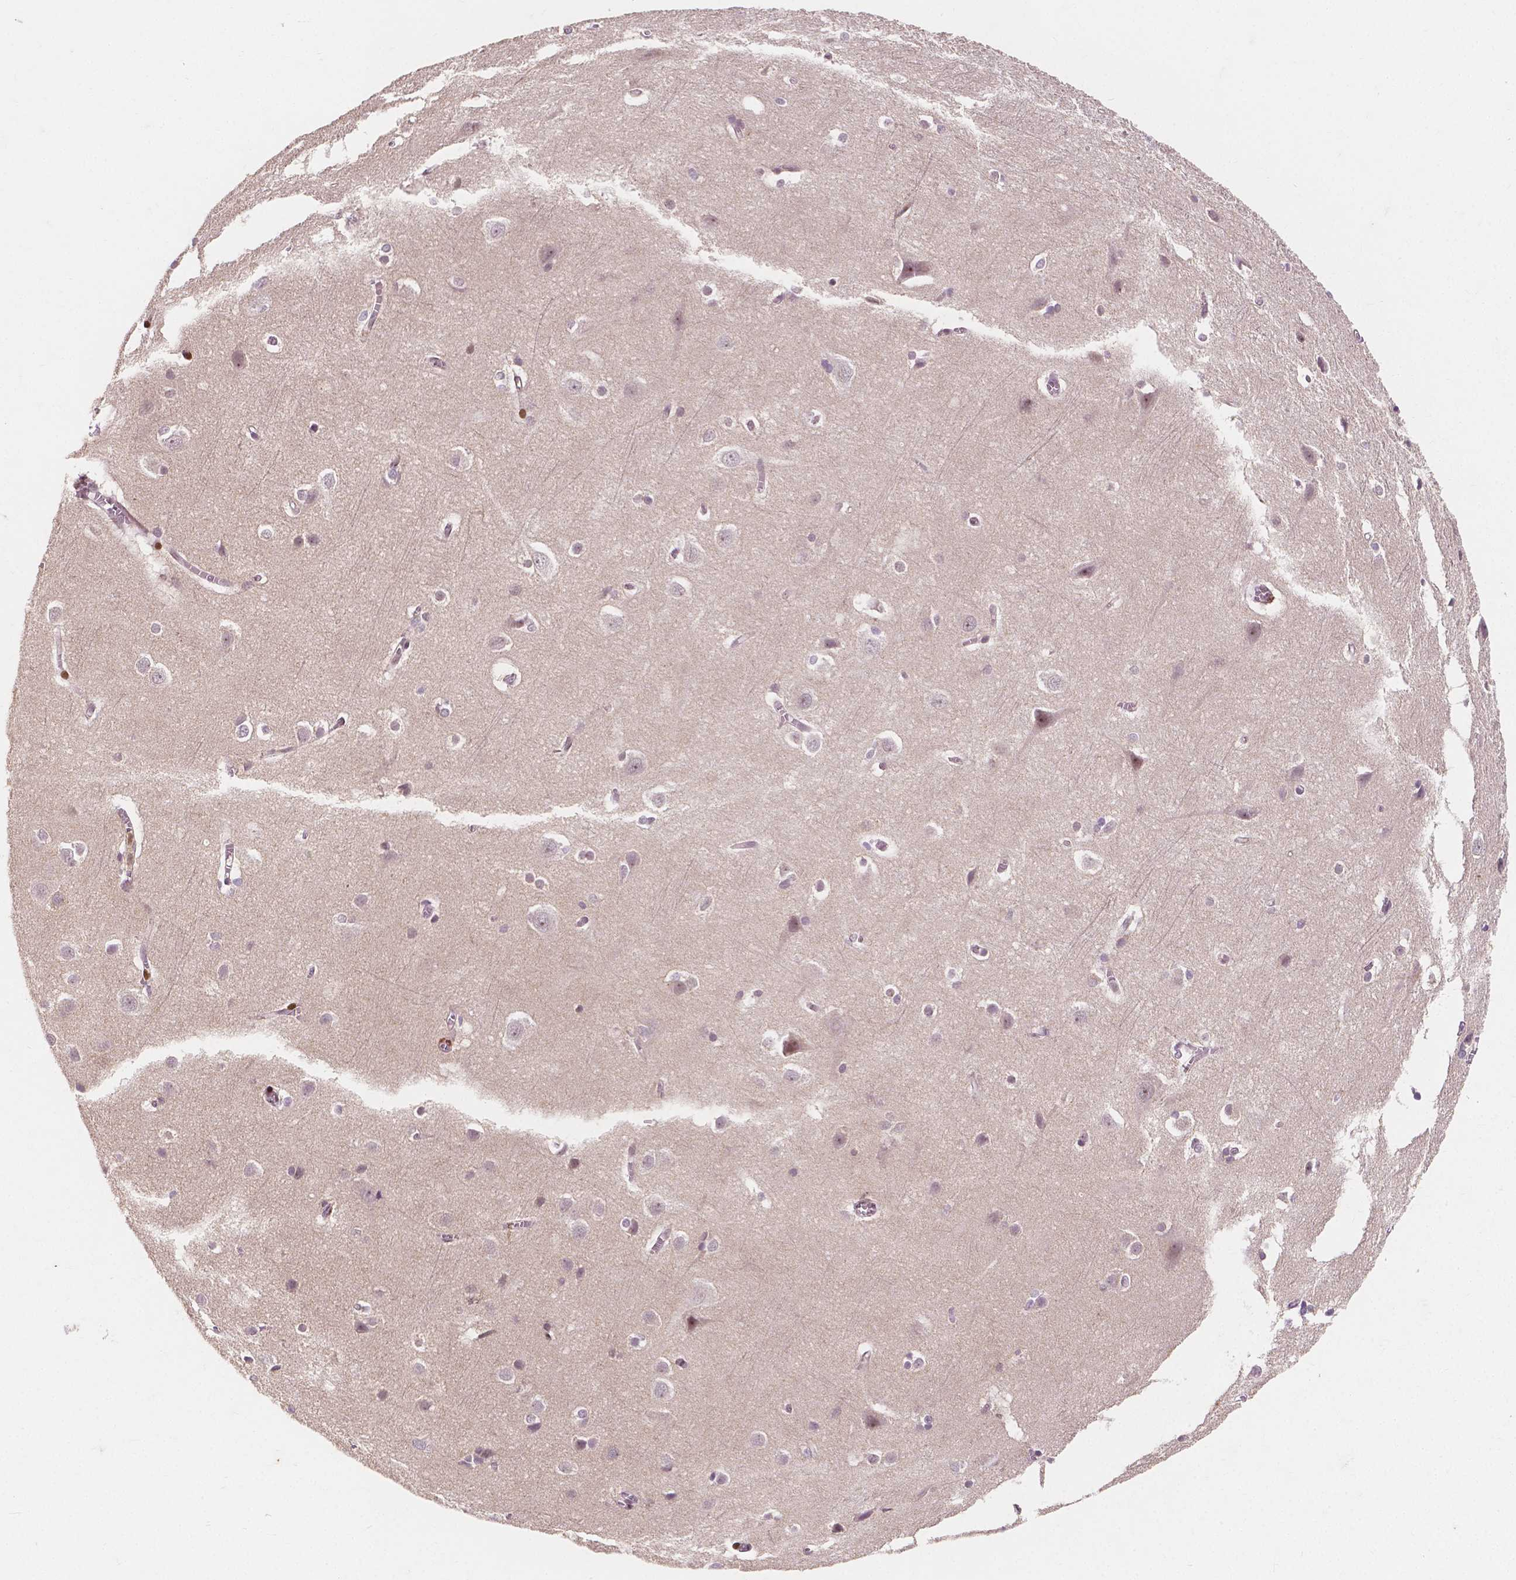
{"staining": {"intensity": "negative", "quantity": "none", "location": "none"}, "tissue": "cerebral cortex", "cell_type": "Endothelial cells", "image_type": "normal", "snomed": [{"axis": "morphology", "description": "Normal tissue, NOS"}, {"axis": "topography", "description": "Cerebral cortex"}], "caption": "High magnification brightfield microscopy of benign cerebral cortex stained with DAB (3,3'-diaminobenzidine) (brown) and counterstained with hematoxylin (blue): endothelial cells show no significant positivity.", "gene": "PTPN18", "patient": {"sex": "male", "age": 37}}